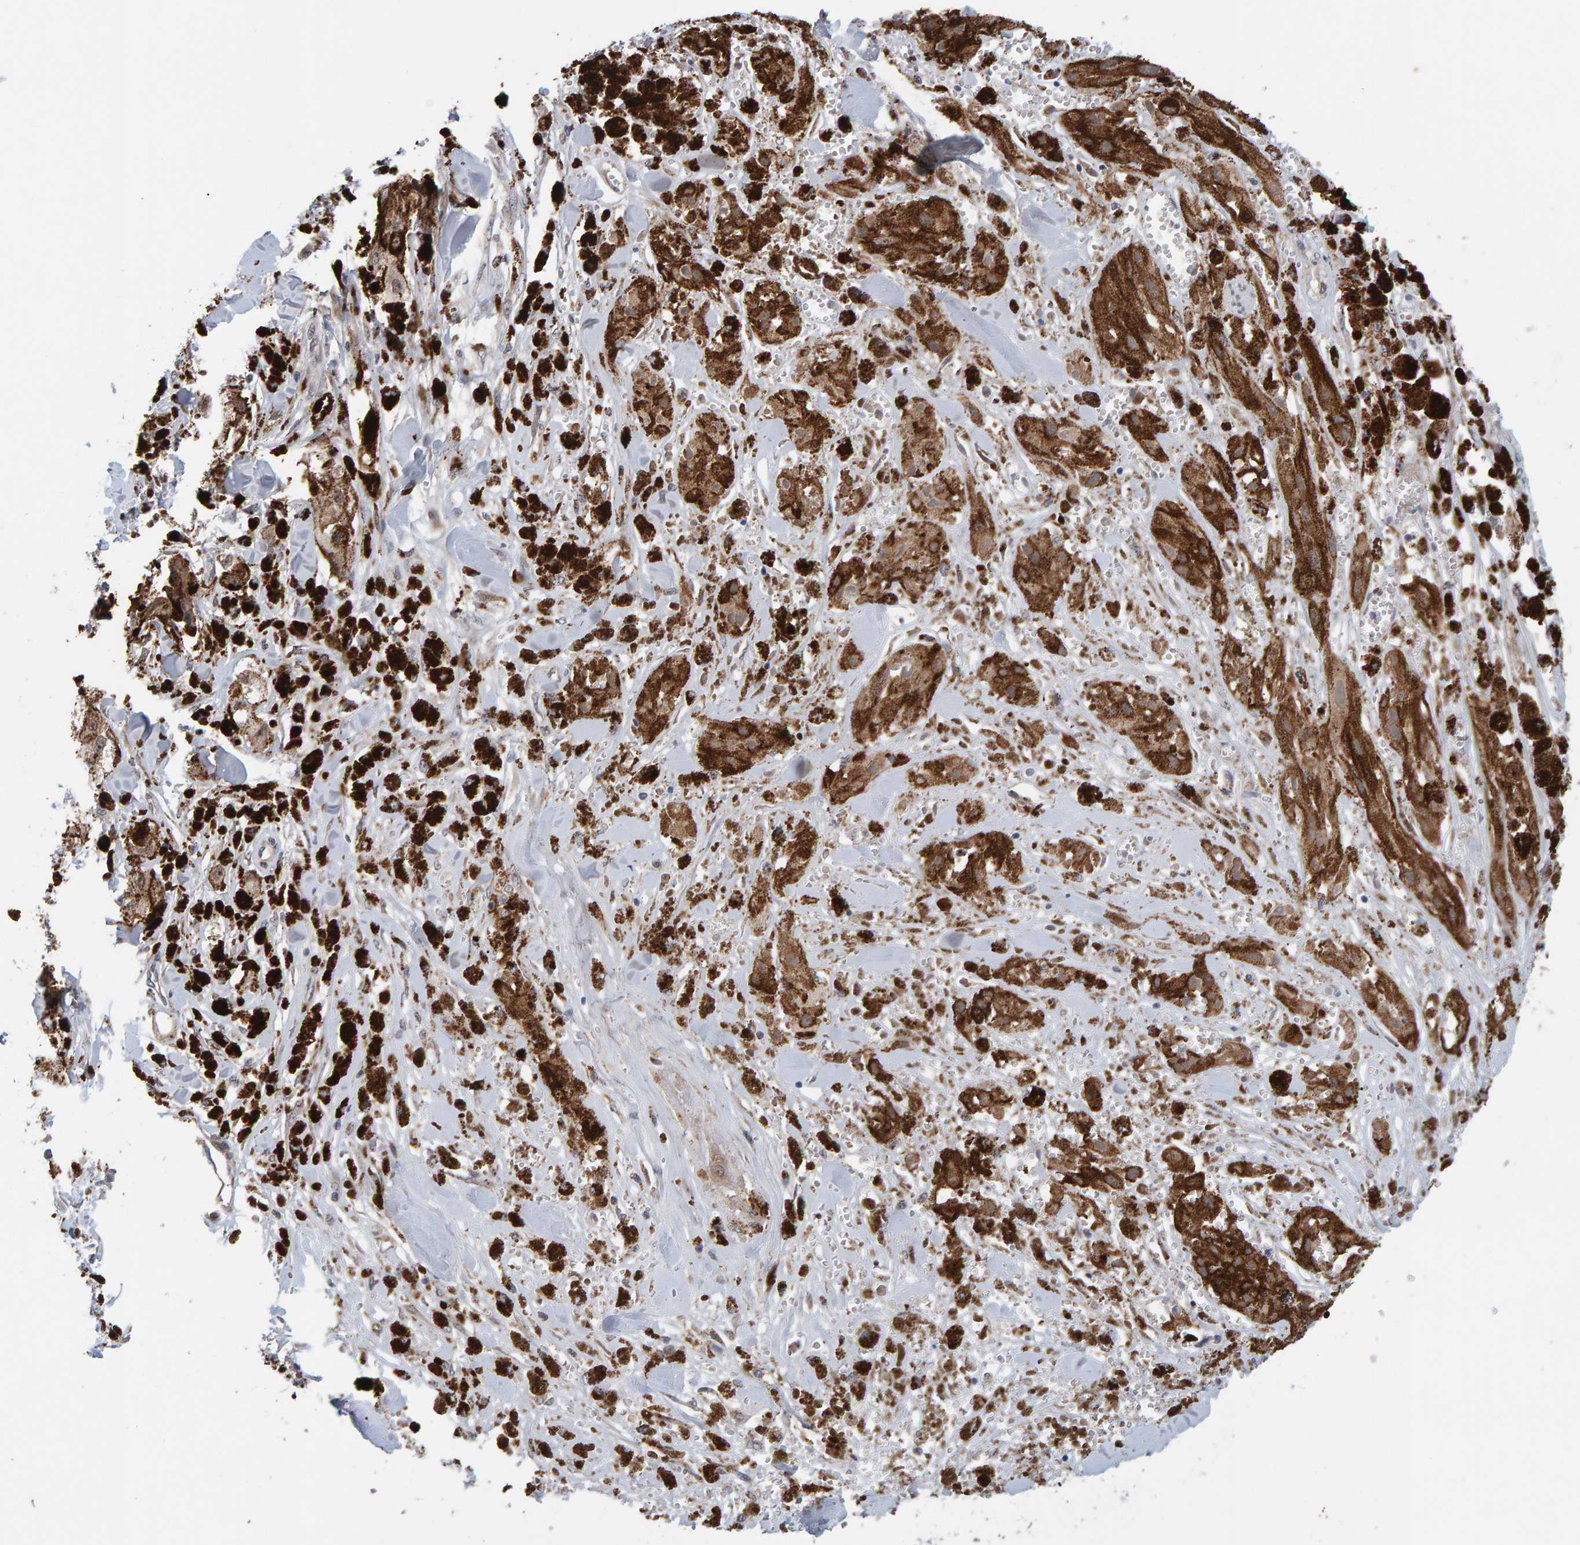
{"staining": {"intensity": "moderate", "quantity": ">75%", "location": "cytoplasmic/membranous"}, "tissue": "melanoma", "cell_type": "Tumor cells", "image_type": "cancer", "snomed": [{"axis": "morphology", "description": "Malignant melanoma, NOS"}, {"axis": "topography", "description": "Skin"}], "caption": "Immunohistochemical staining of melanoma displays medium levels of moderate cytoplasmic/membranous positivity in about >75% of tumor cells.", "gene": "MFSD6L", "patient": {"sex": "male", "age": 88}}